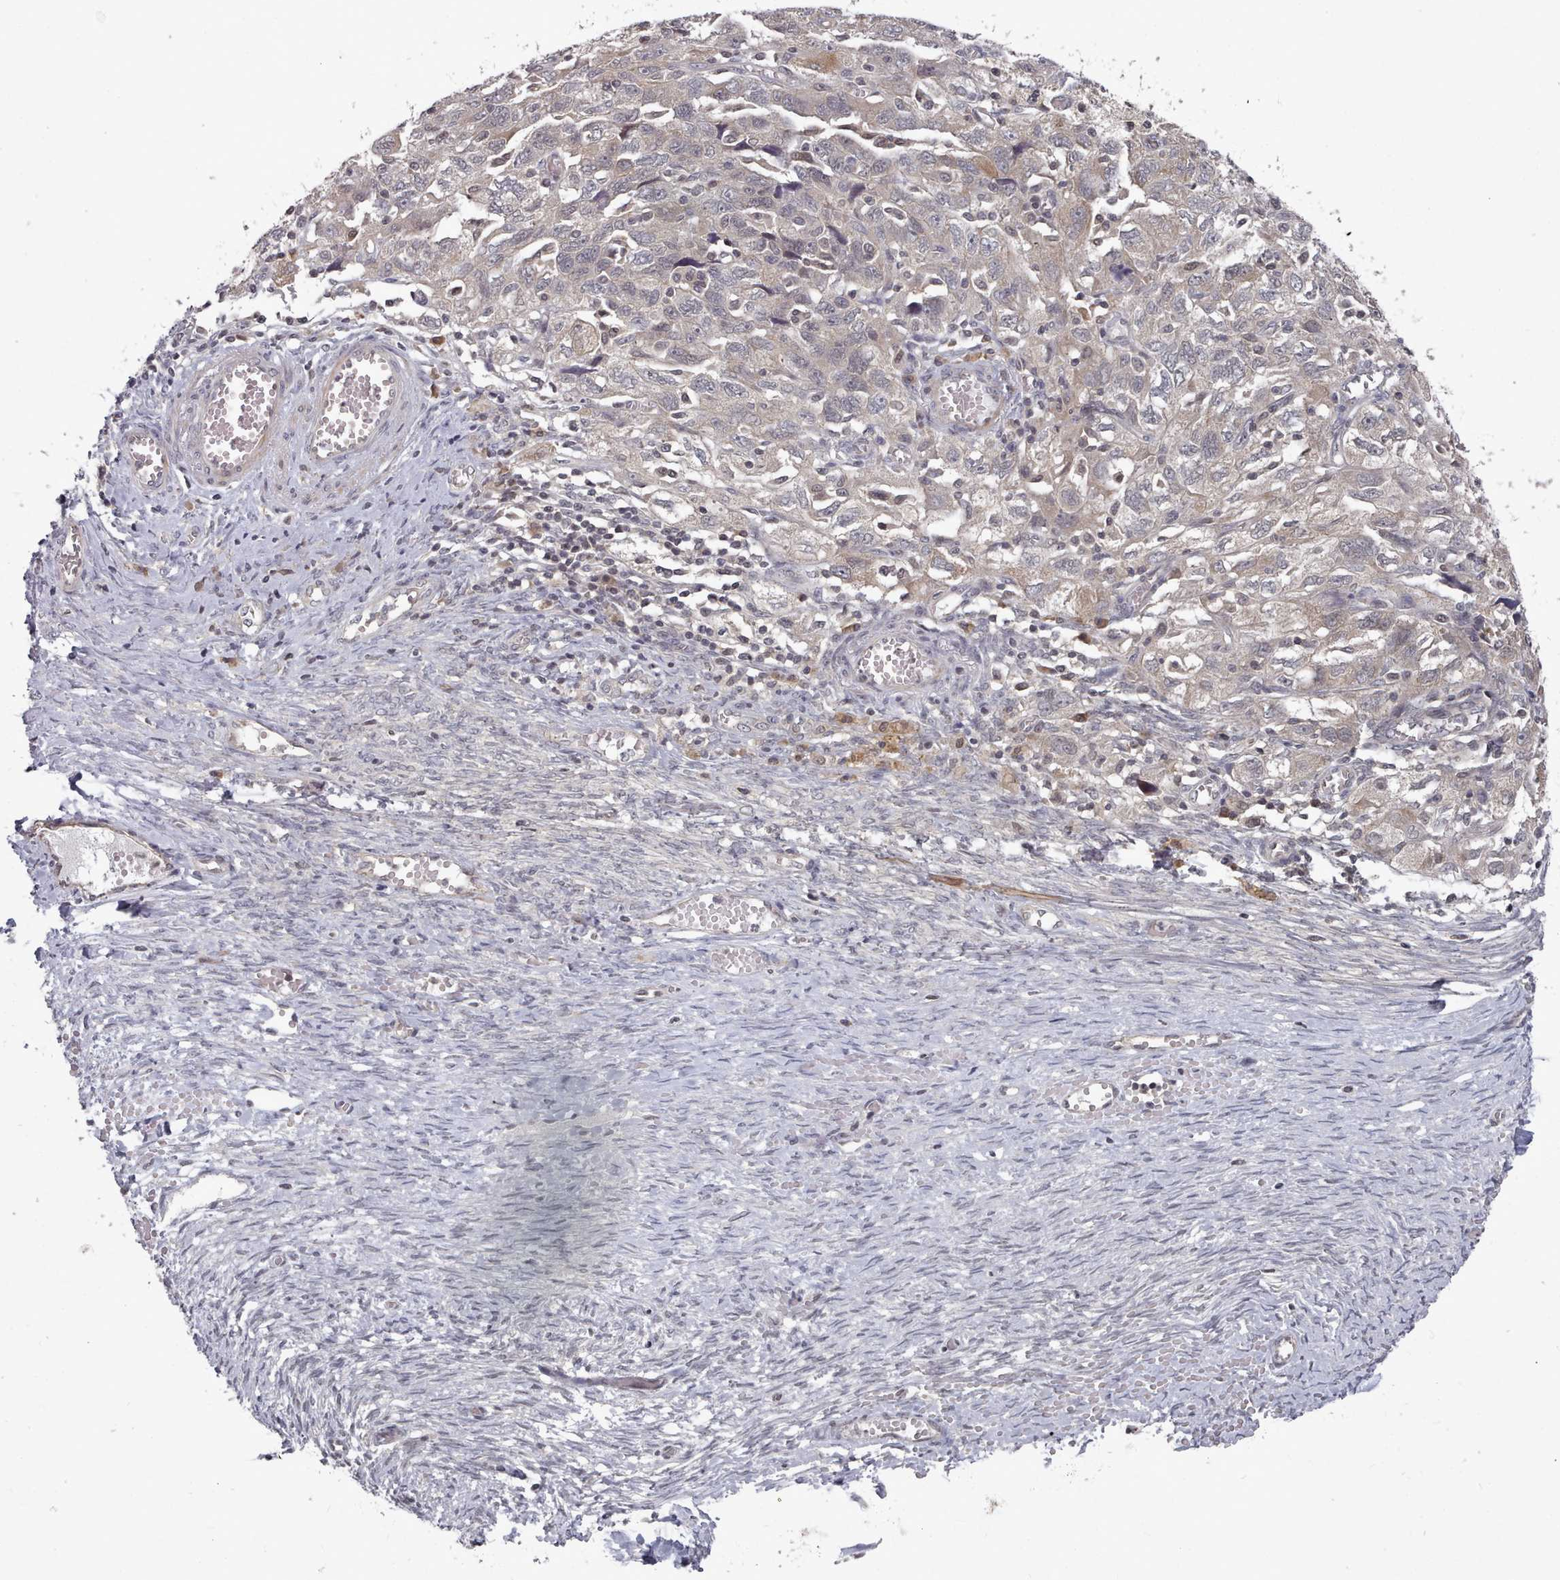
{"staining": {"intensity": "weak", "quantity": "<25%", "location": "nuclear"}, "tissue": "ovarian cancer", "cell_type": "Tumor cells", "image_type": "cancer", "snomed": [{"axis": "morphology", "description": "Carcinoma, NOS"}, {"axis": "morphology", "description": "Cystadenocarcinoma, serous, NOS"}, {"axis": "topography", "description": "Ovary"}], "caption": "Immunohistochemistry of serous cystadenocarcinoma (ovarian) demonstrates no positivity in tumor cells.", "gene": "HYAL3", "patient": {"sex": "female", "age": 69}}